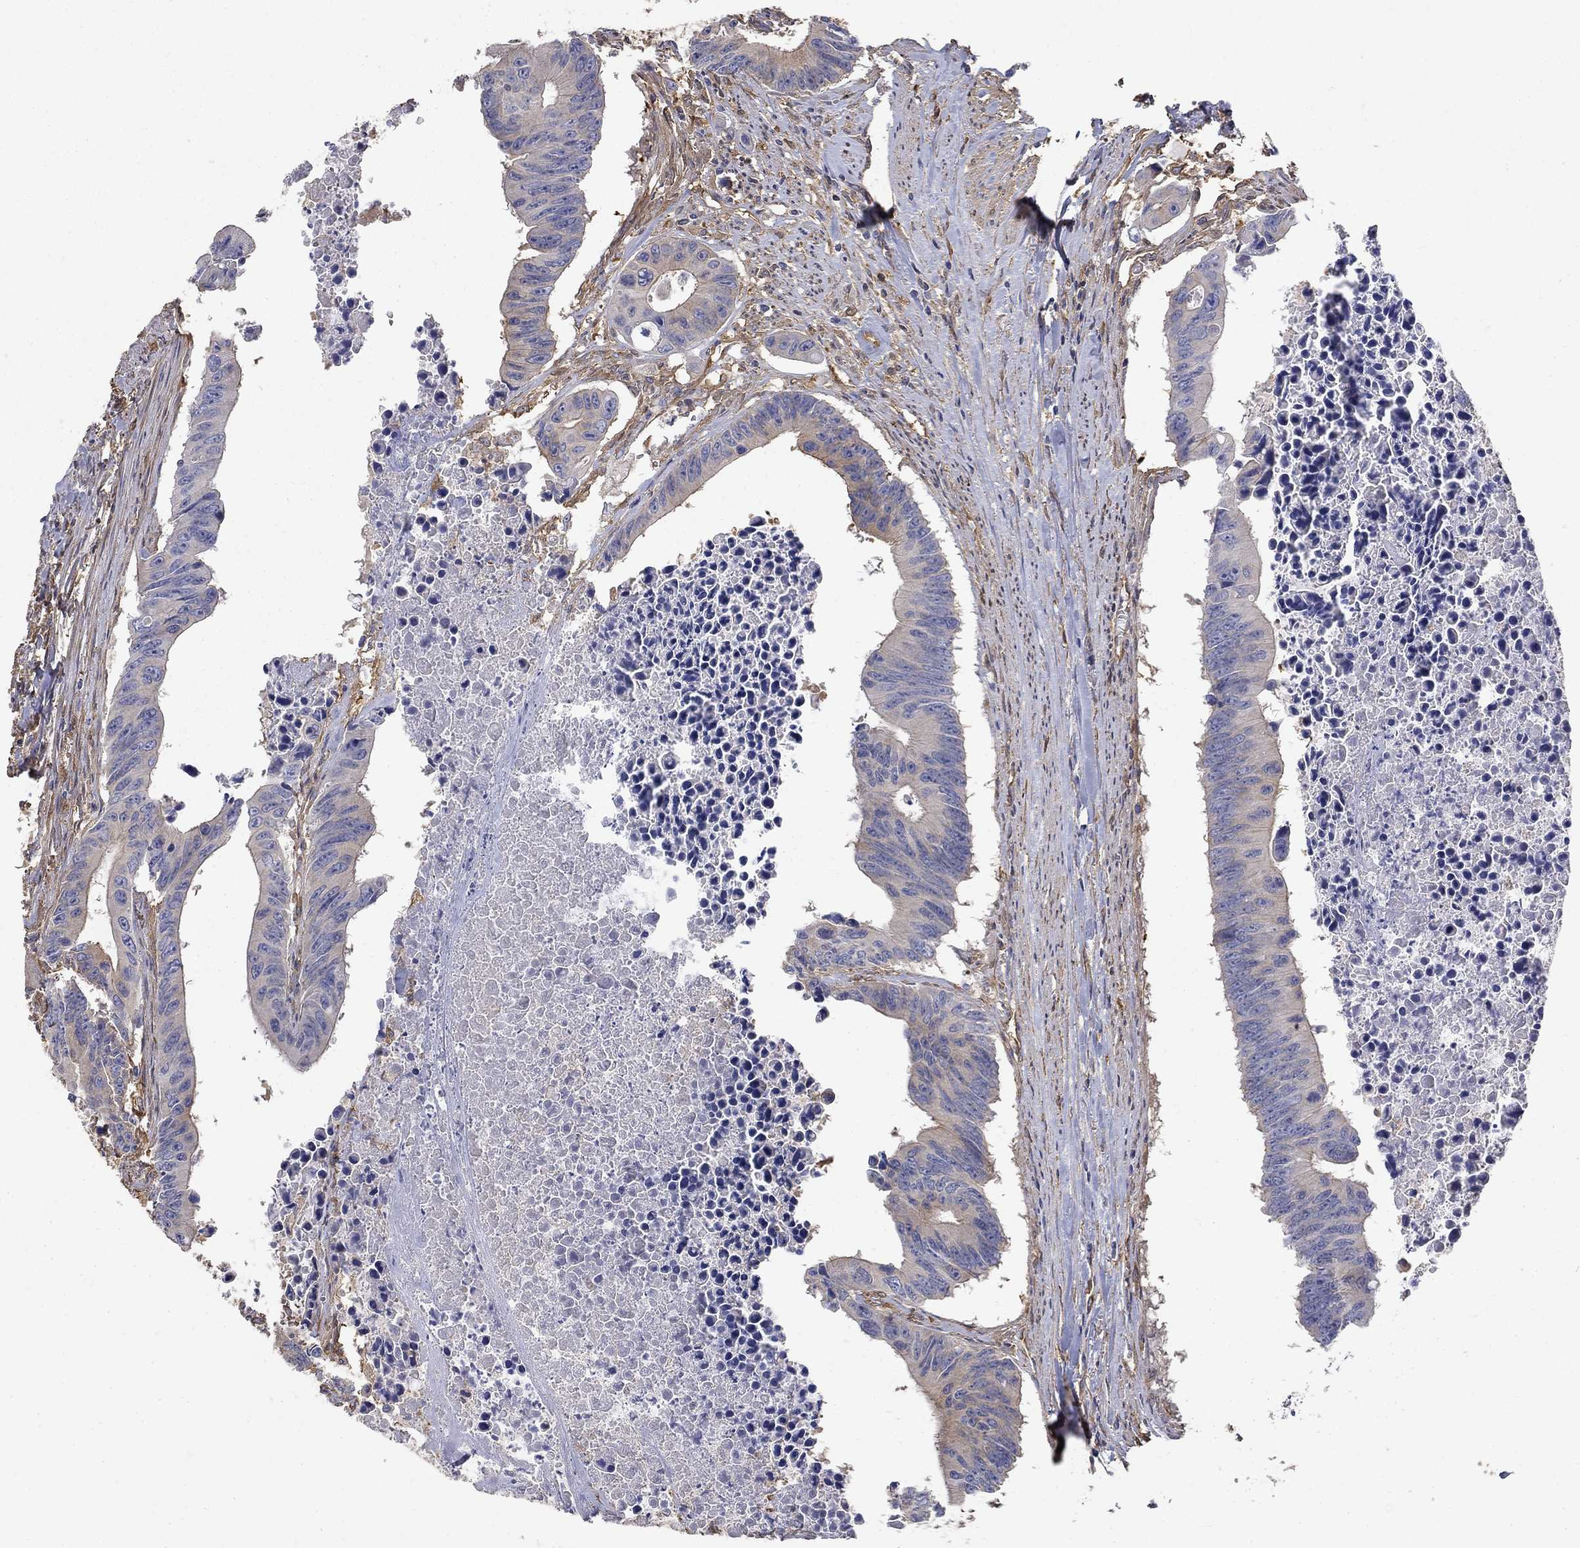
{"staining": {"intensity": "weak", "quantity": "<25%", "location": "cytoplasmic/membranous"}, "tissue": "colorectal cancer", "cell_type": "Tumor cells", "image_type": "cancer", "snomed": [{"axis": "morphology", "description": "Adenocarcinoma, NOS"}, {"axis": "topography", "description": "Colon"}], "caption": "The image demonstrates no significant staining in tumor cells of colorectal cancer. (IHC, brightfield microscopy, high magnification).", "gene": "DPYSL2", "patient": {"sex": "female", "age": 87}}